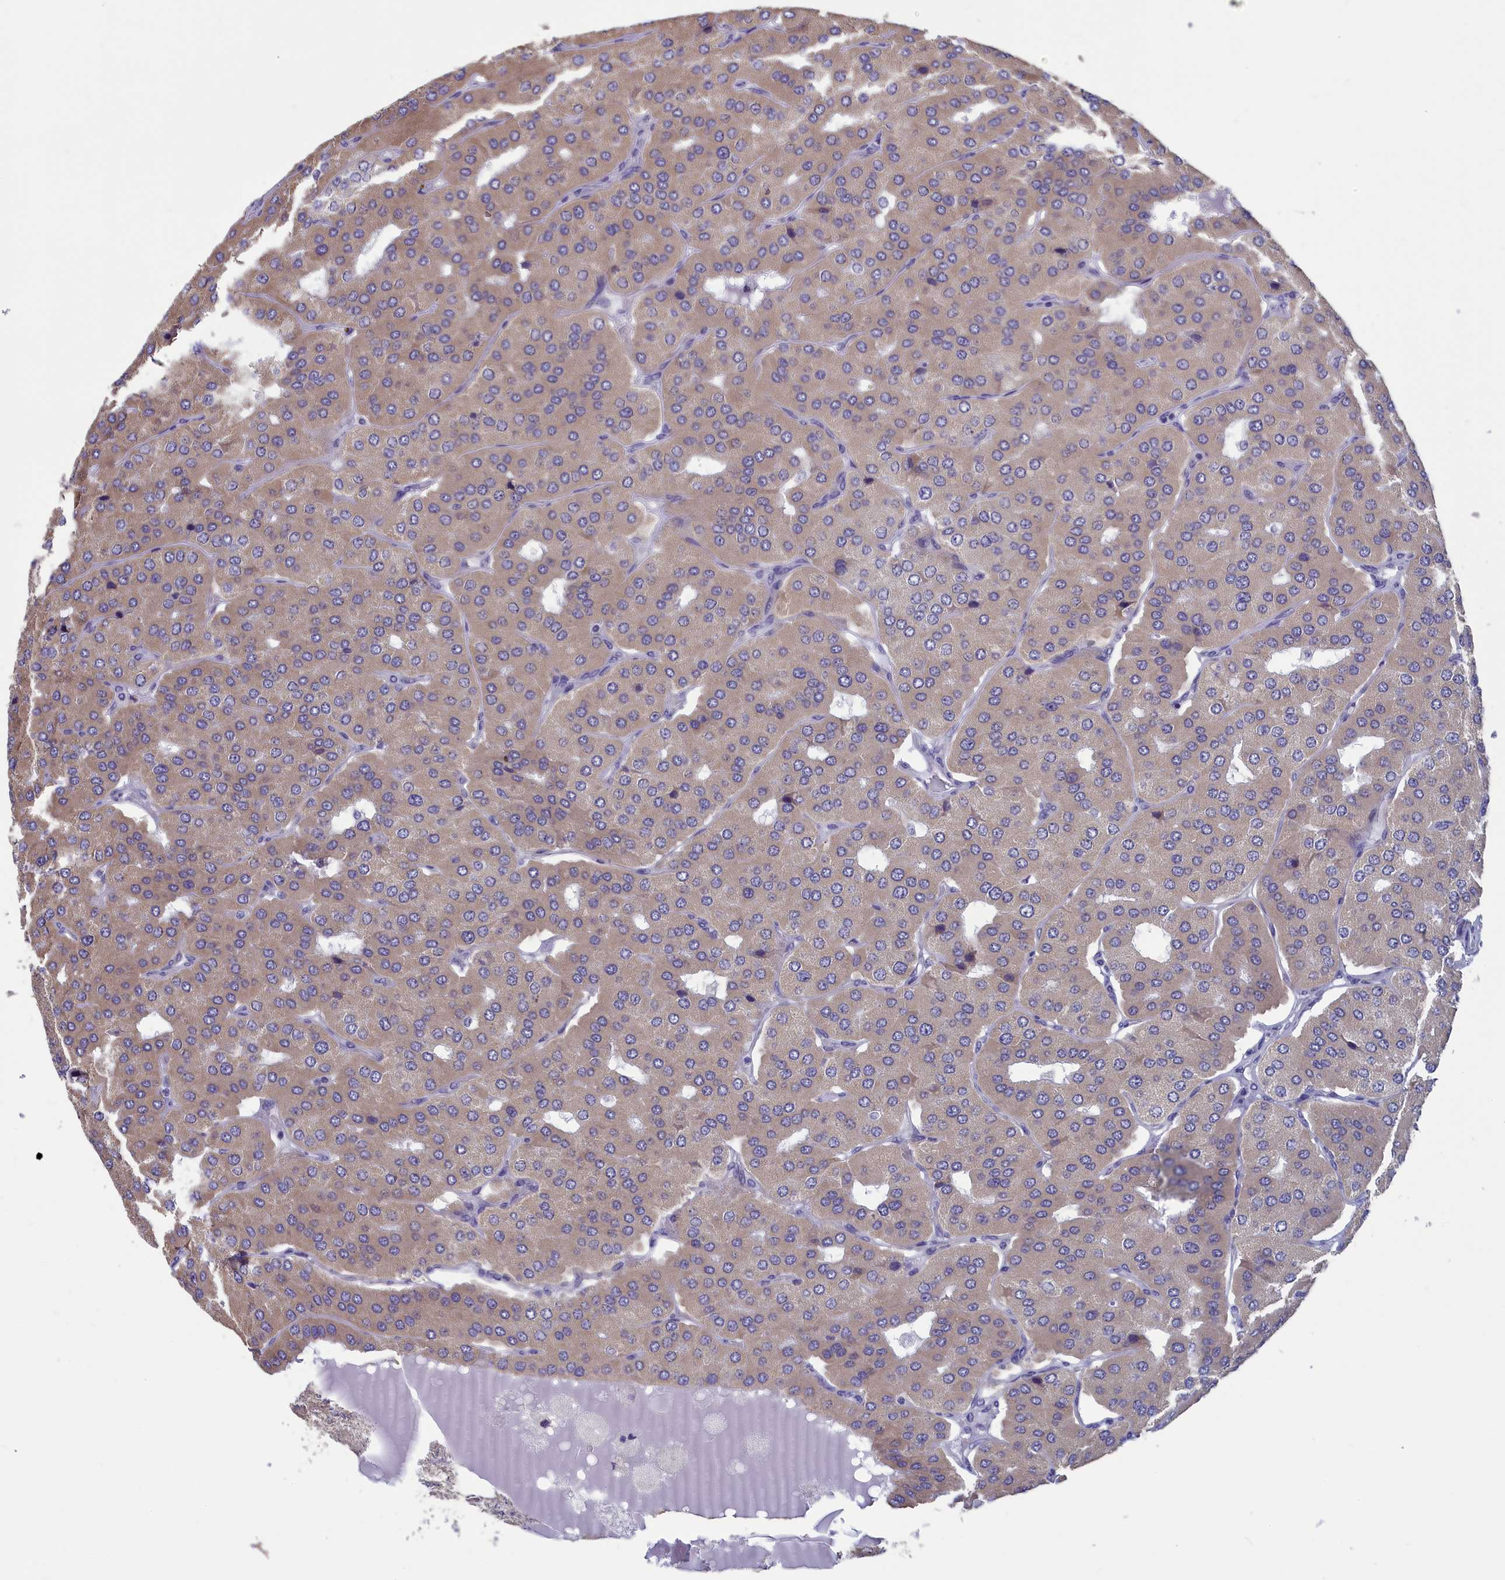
{"staining": {"intensity": "weak", "quantity": "<25%", "location": "cytoplasmic/membranous"}, "tissue": "parathyroid gland", "cell_type": "Glandular cells", "image_type": "normal", "snomed": [{"axis": "morphology", "description": "Normal tissue, NOS"}, {"axis": "morphology", "description": "Adenoma, NOS"}, {"axis": "topography", "description": "Parathyroid gland"}], "caption": "Immunohistochemistry image of normal human parathyroid gland stained for a protein (brown), which exhibits no expression in glandular cells. (DAB IHC, high magnification).", "gene": "MRI1", "patient": {"sex": "female", "age": 86}}